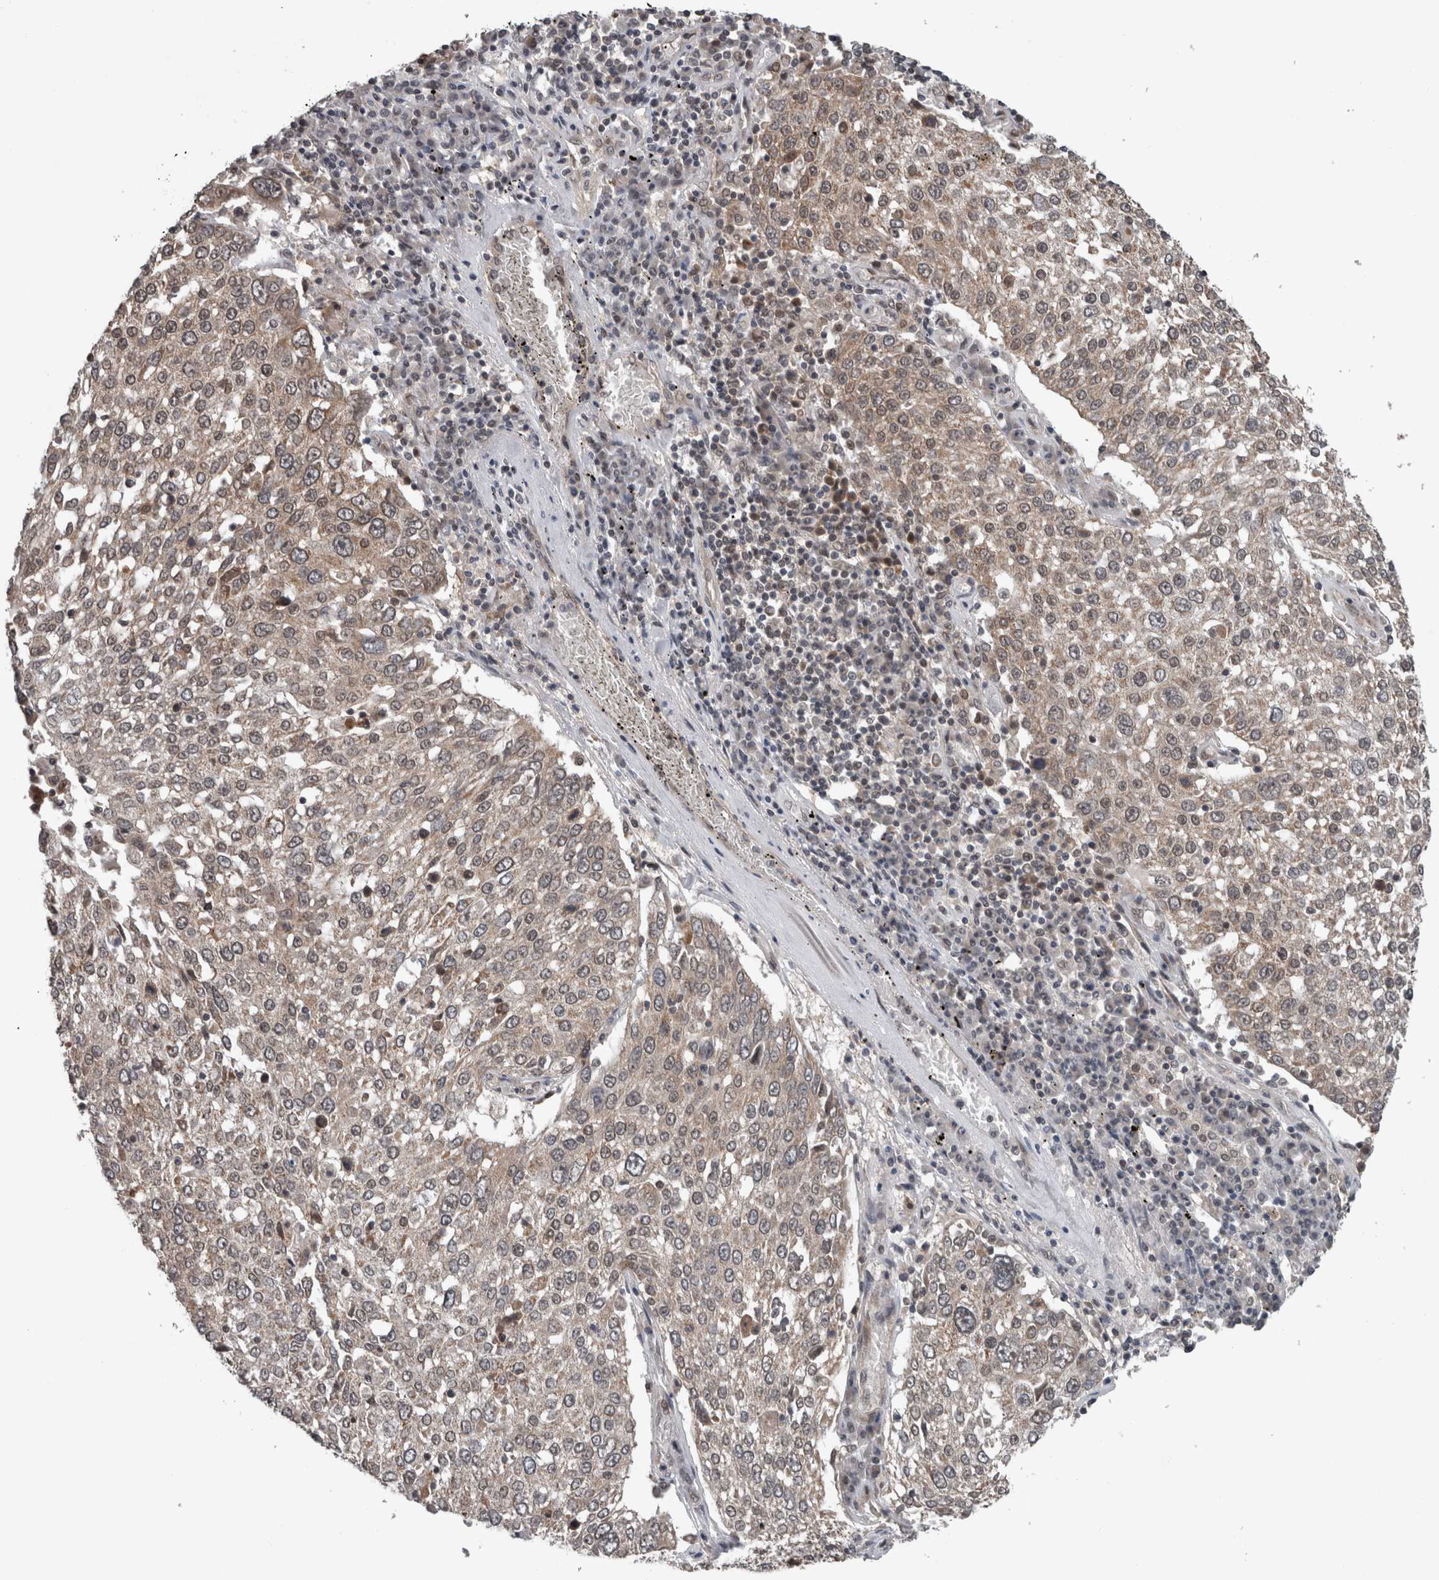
{"staining": {"intensity": "weak", "quantity": "25%-75%", "location": "cytoplasmic/membranous"}, "tissue": "lung cancer", "cell_type": "Tumor cells", "image_type": "cancer", "snomed": [{"axis": "morphology", "description": "Squamous cell carcinoma, NOS"}, {"axis": "topography", "description": "Lung"}], "caption": "Human squamous cell carcinoma (lung) stained for a protein (brown) reveals weak cytoplasmic/membranous positive staining in about 25%-75% of tumor cells.", "gene": "ENY2", "patient": {"sex": "male", "age": 65}}